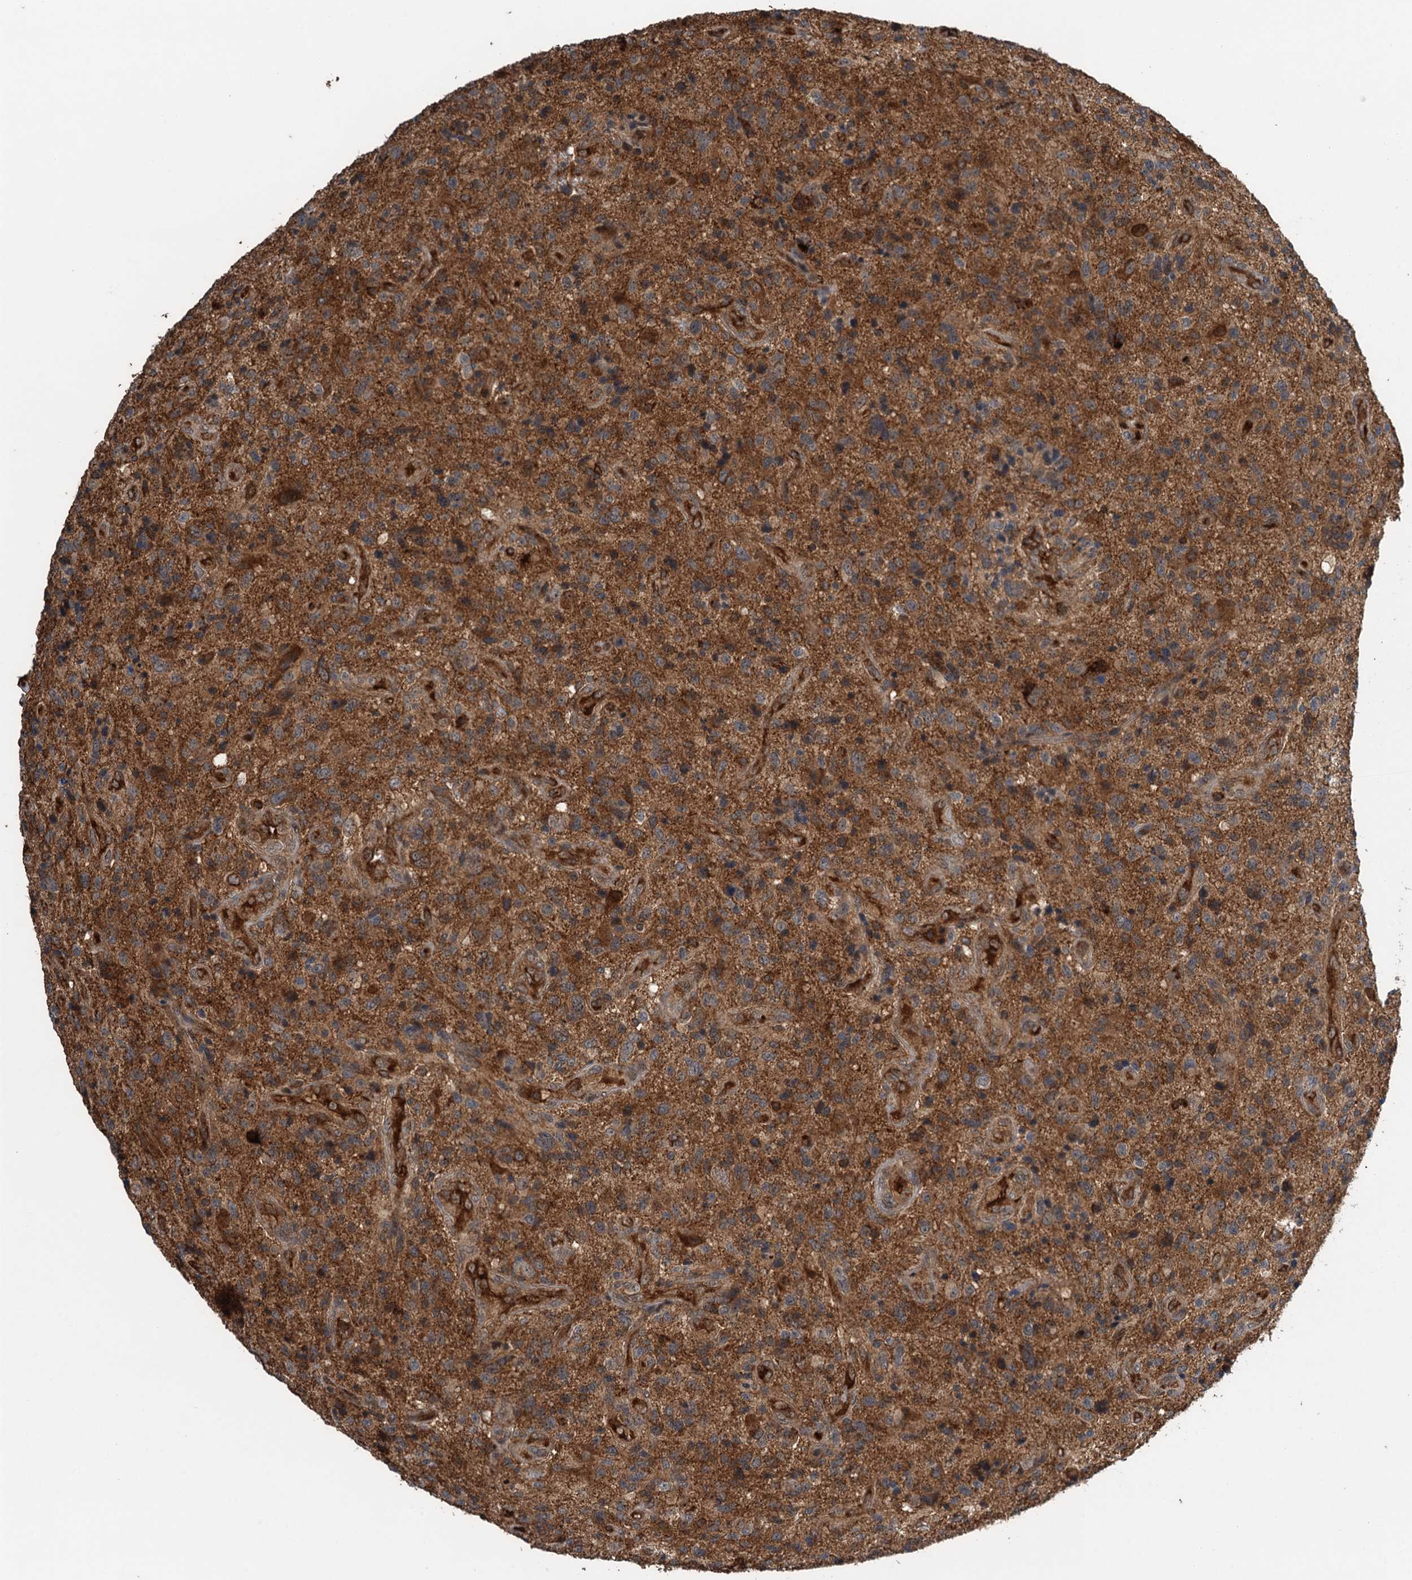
{"staining": {"intensity": "moderate", "quantity": ">75%", "location": "cytoplasmic/membranous"}, "tissue": "glioma", "cell_type": "Tumor cells", "image_type": "cancer", "snomed": [{"axis": "morphology", "description": "Glioma, malignant, High grade"}, {"axis": "topography", "description": "Brain"}], "caption": "A medium amount of moderate cytoplasmic/membranous expression is appreciated in approximately >75% of tumor cells in glioma tissue.", "gene": "WHAMM", "patient": {"sex": "male", "age": 47}}